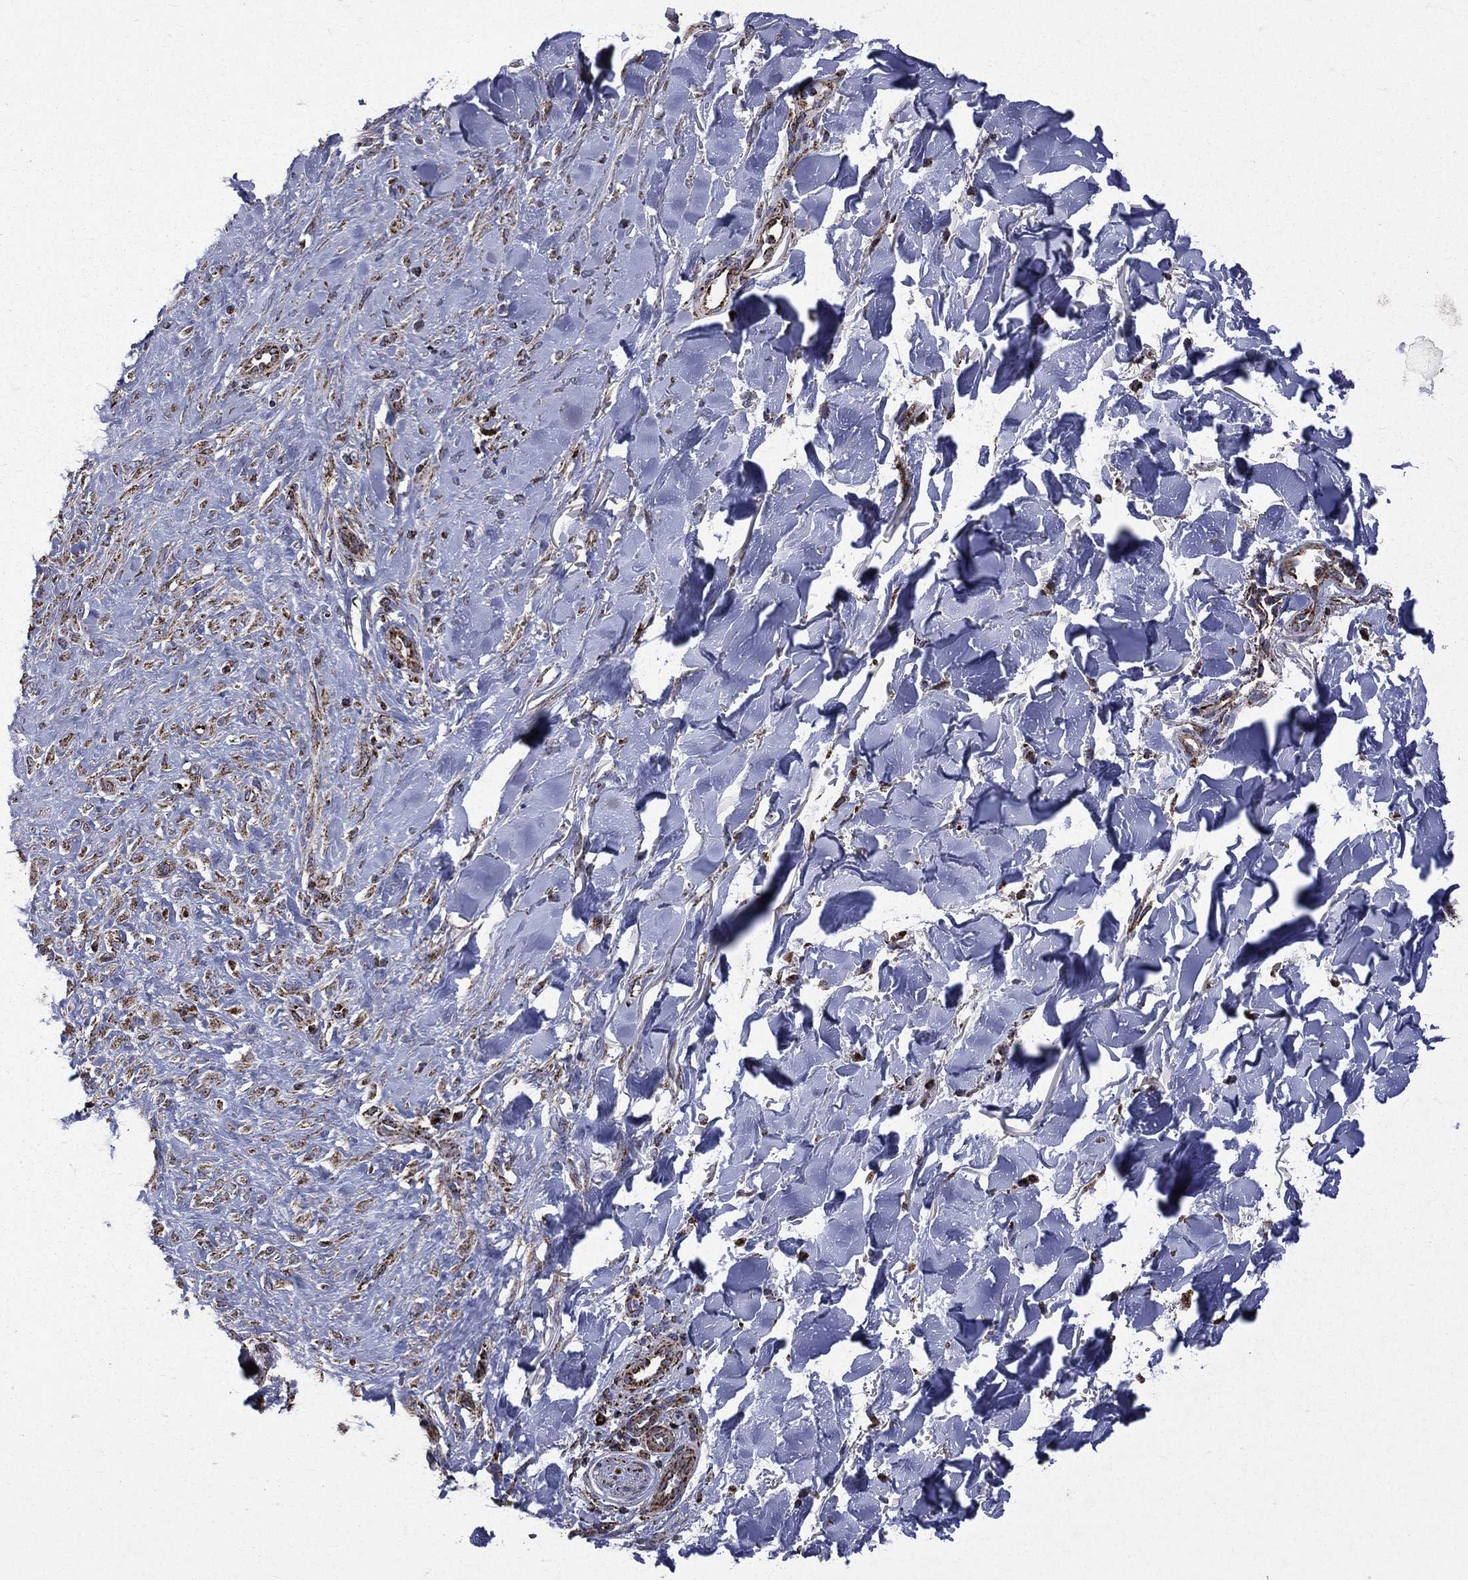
{"staining": {"intensity": "strong", "quantity": "25%-75%", "location": "cytoplasmic/membranous"}, "tissue": "skin cancer", "cell_type": "Tumor cells", "image_type": "cancer", "snomed": [{"axis": "morphology", "description": "Normal tissue, NOS"}, {"axis": "morphology", "description": "Basal cell carcinoma"}, {"axis": "topography", "description": "Skin"}], "caption": "The image displays a brown stain indicating the presence of a protein in the cytoplasmic/membranous of tumor cells in basal cell carcinoma (skin).", "gene": "GOT2", "patient": {"sex": "male", "age": 46}}